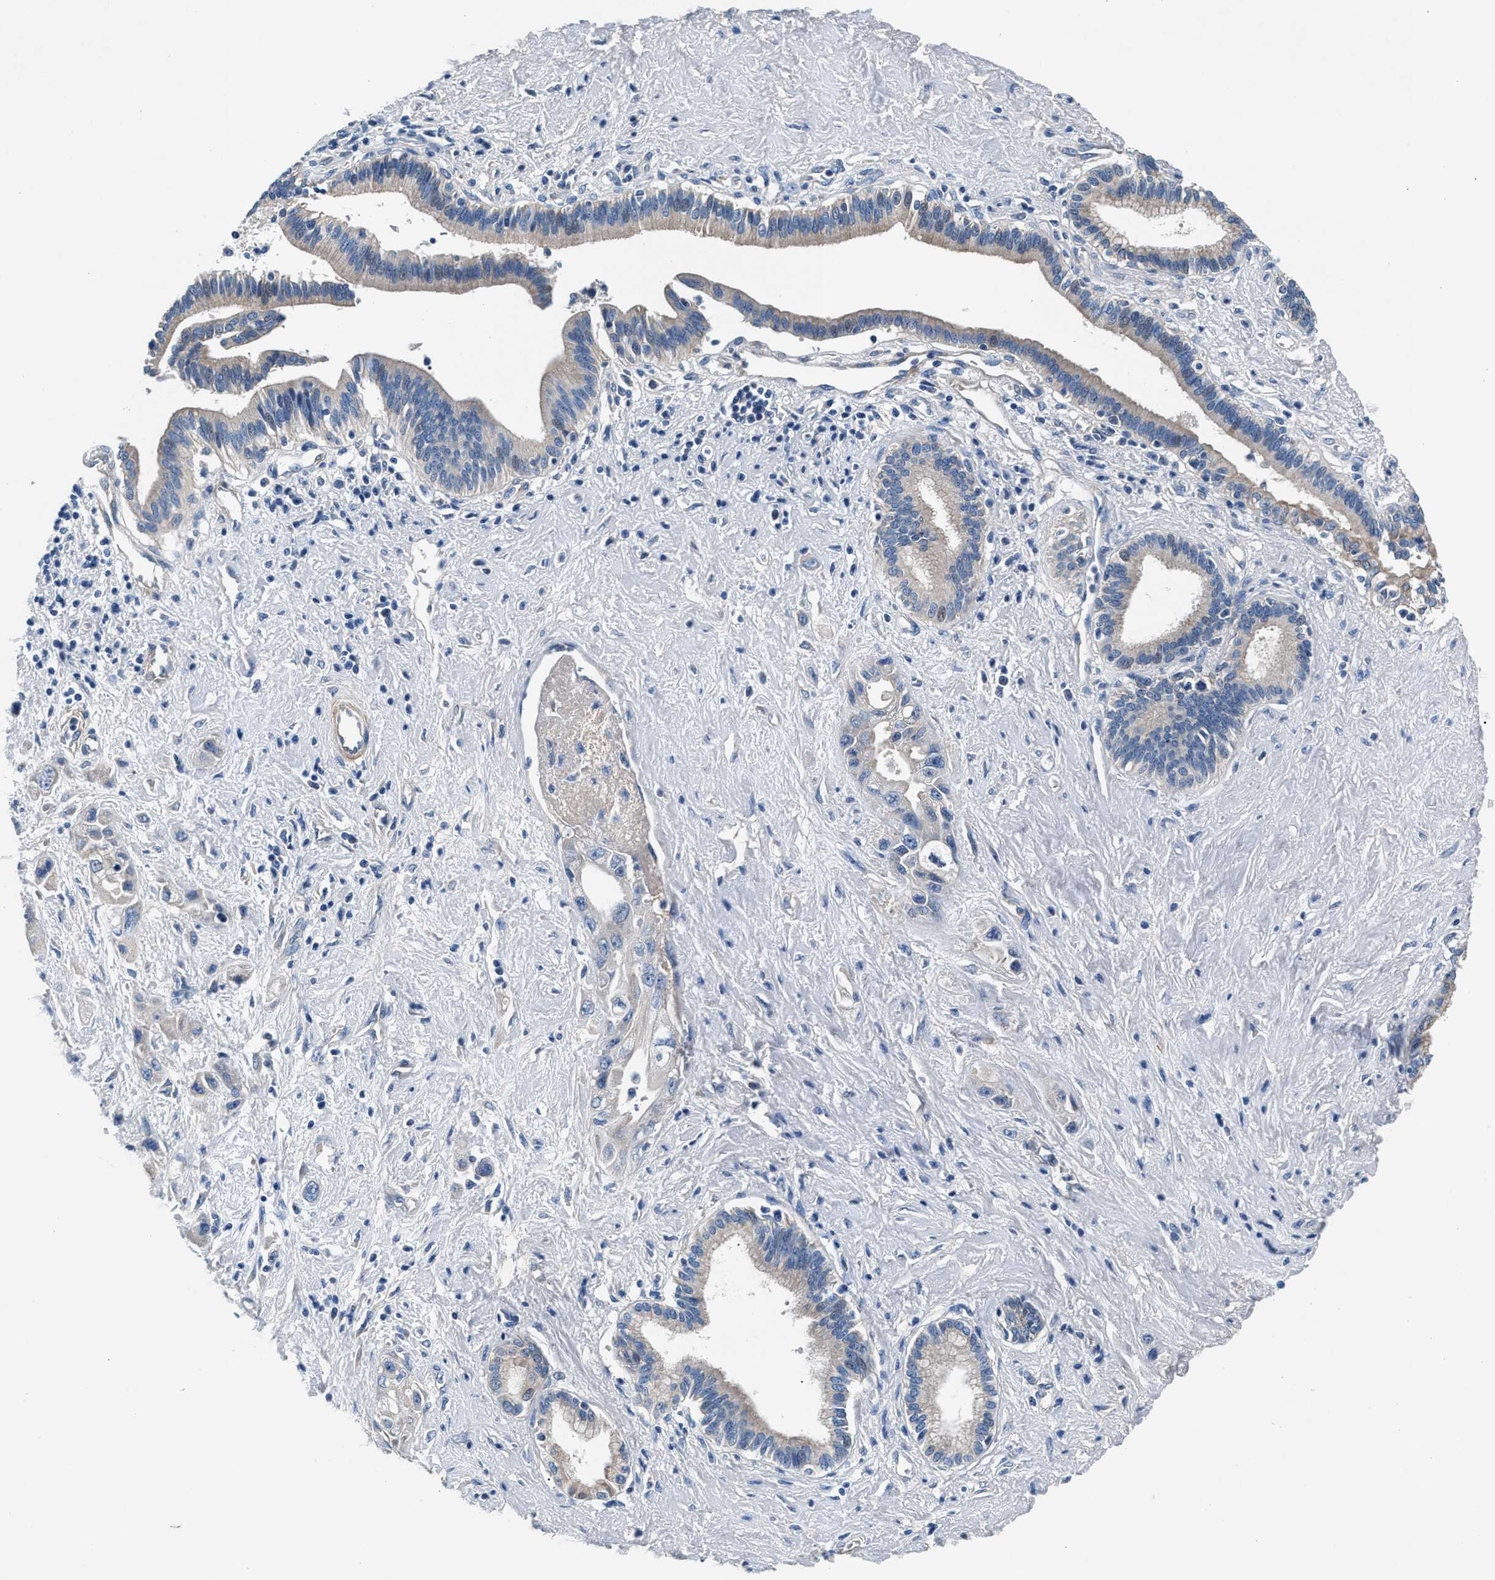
{"staining": {"intensity": "weak", "quantity": ">75%", "location": "cytoplasmic/membranous"}, "tissue": "pancreatic cancer", "cell_type": "Tumor cells", "image_type": "cancer", "snomed": [{"axis": "morphology", "description": "Adenocarcinoma, NOS"}, {"axis": "topography", "description": "Pancreas"}], "caption": "The micrograph exhibits staining of pancreatic adenocarcinoma, revealing weak cytoplasmic/membranous protein expression (brown color) within tumor cells.", "gene": "CDRT4", "patient": {"sex": "female", "age": 66}}